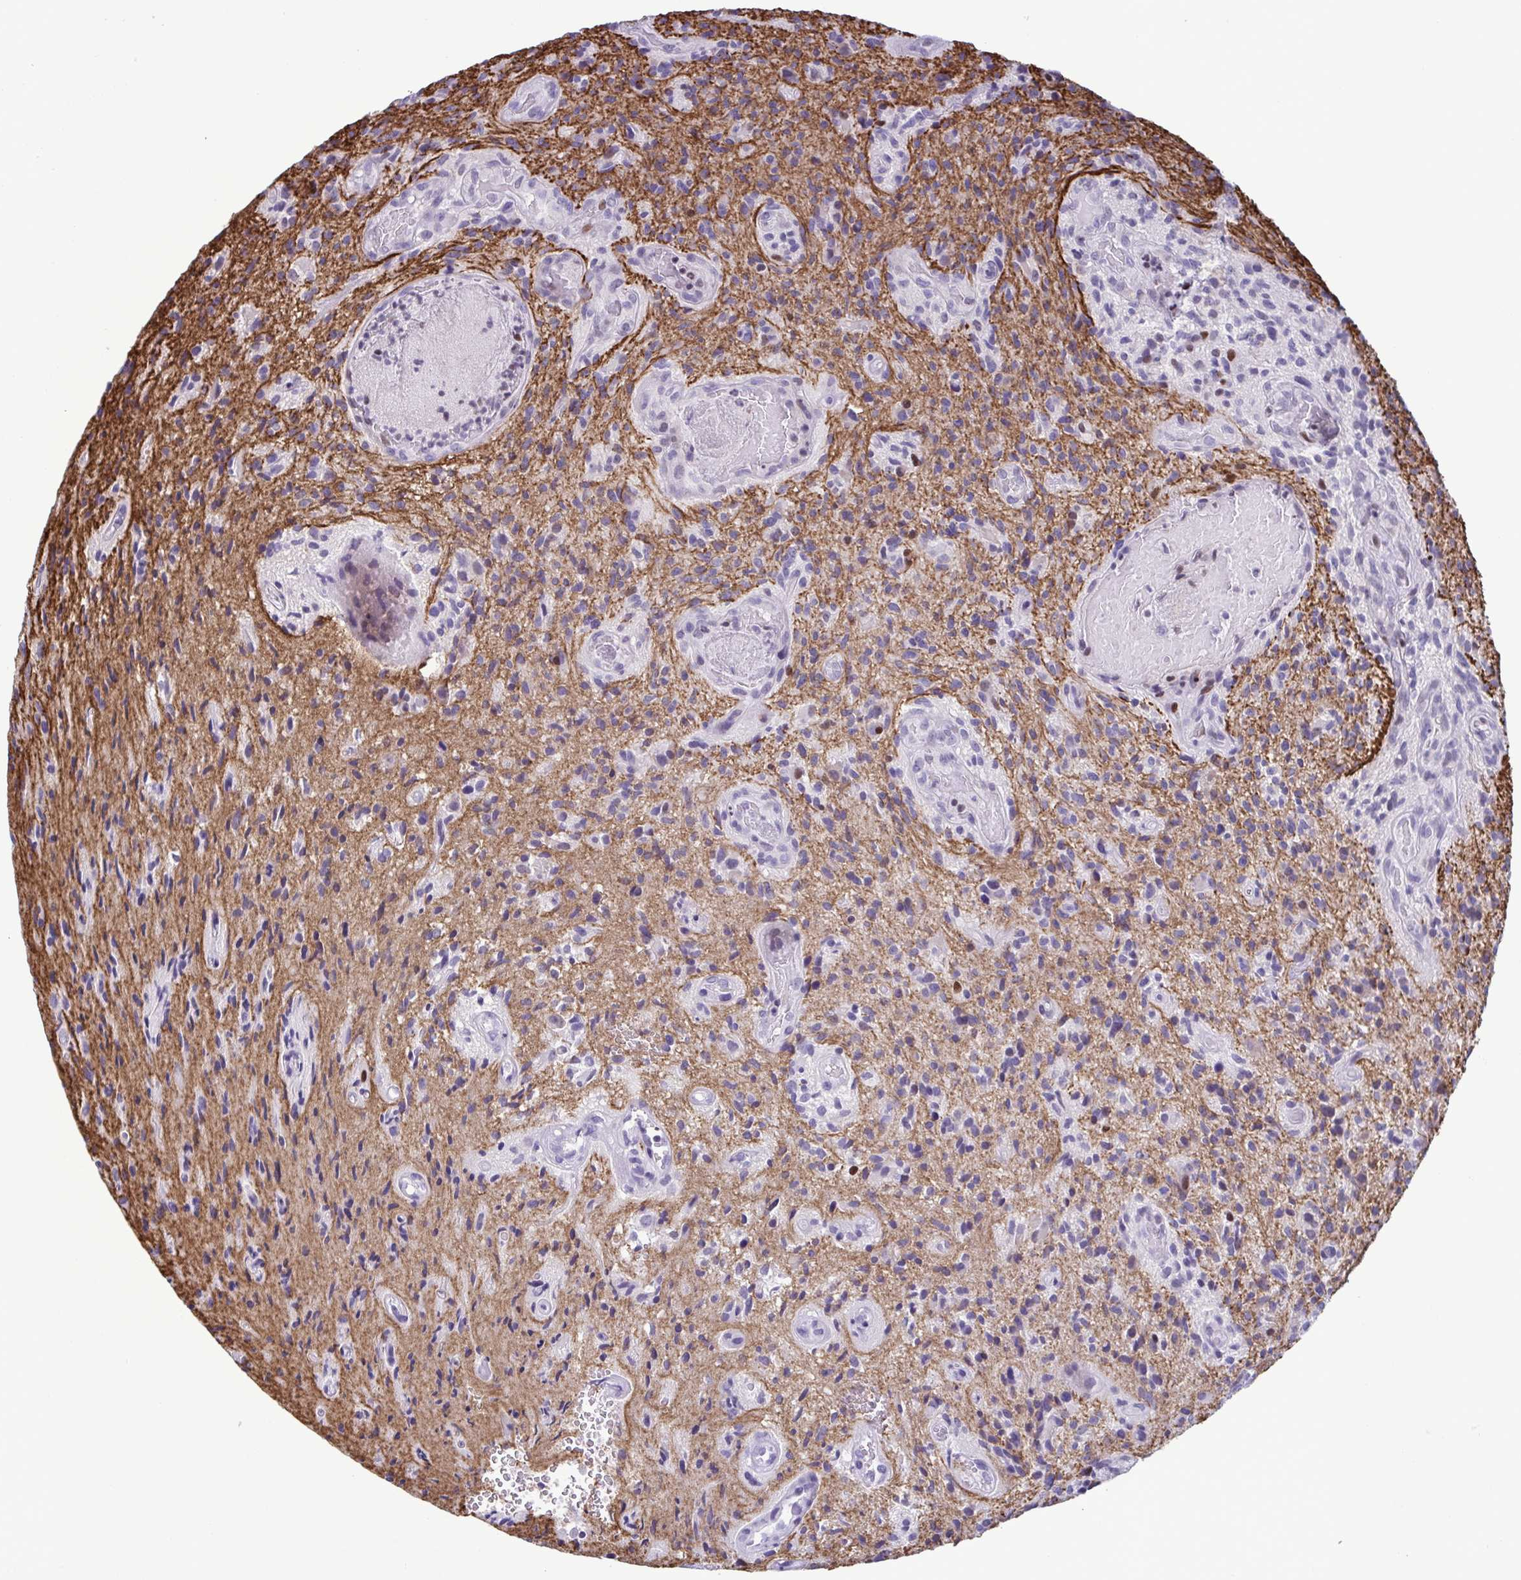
{"staining": {"intensity": "negative", "quantity": "none", "location": "none"}, "tissue": "glioma", "cell_type": "Tumor cells", "image_type": "cancer", "snomed": [{"axis": "morphology", "description": "Glioma, malignant, High grade"}, {"axis": "topography", "description": "Brain"}], "caption": "The image displays no staining of tumor cells in glioma.", "gene": "IRF1", "patient": {"sex": "male", "age": 55}}